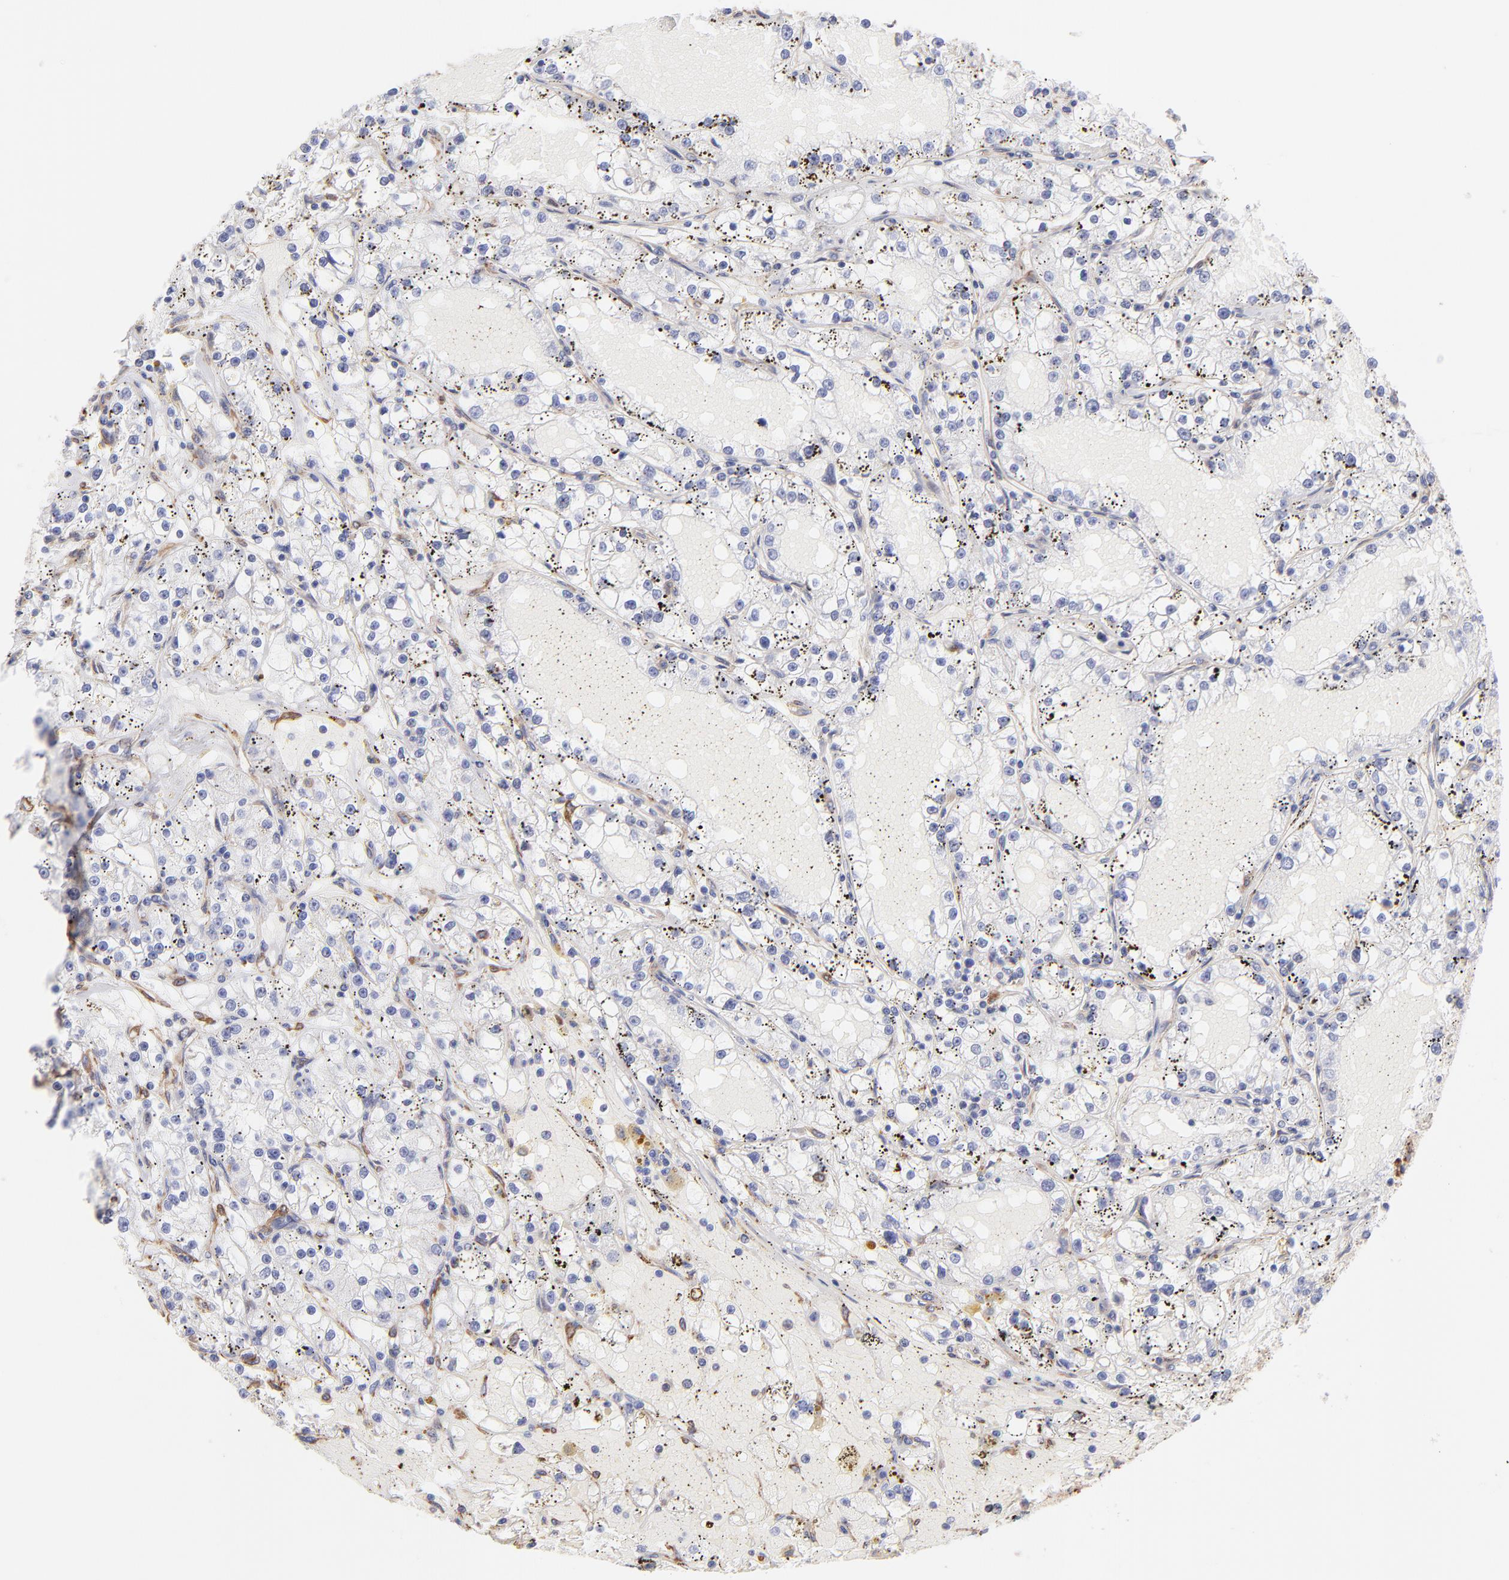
{"staining": {"intensity": "negative", "quantity": "none", "location": "none"}, "tissue": "renal cancer", "cell_type": "Tumor cells", "image_type": "cancer", "snomed": [{"axis": "morphology", "description": "Adenocarcinoma, NOS"}, {"axis": "topography", "description": "Kidney"}], "caption": "Immunohistochemistry image of human renal adenocarcinoma stained for a protein (brown), which exhibits no staining in tumor cells.", "gene": "PLEC", "patient": {"sex": "male", "age": 56}}